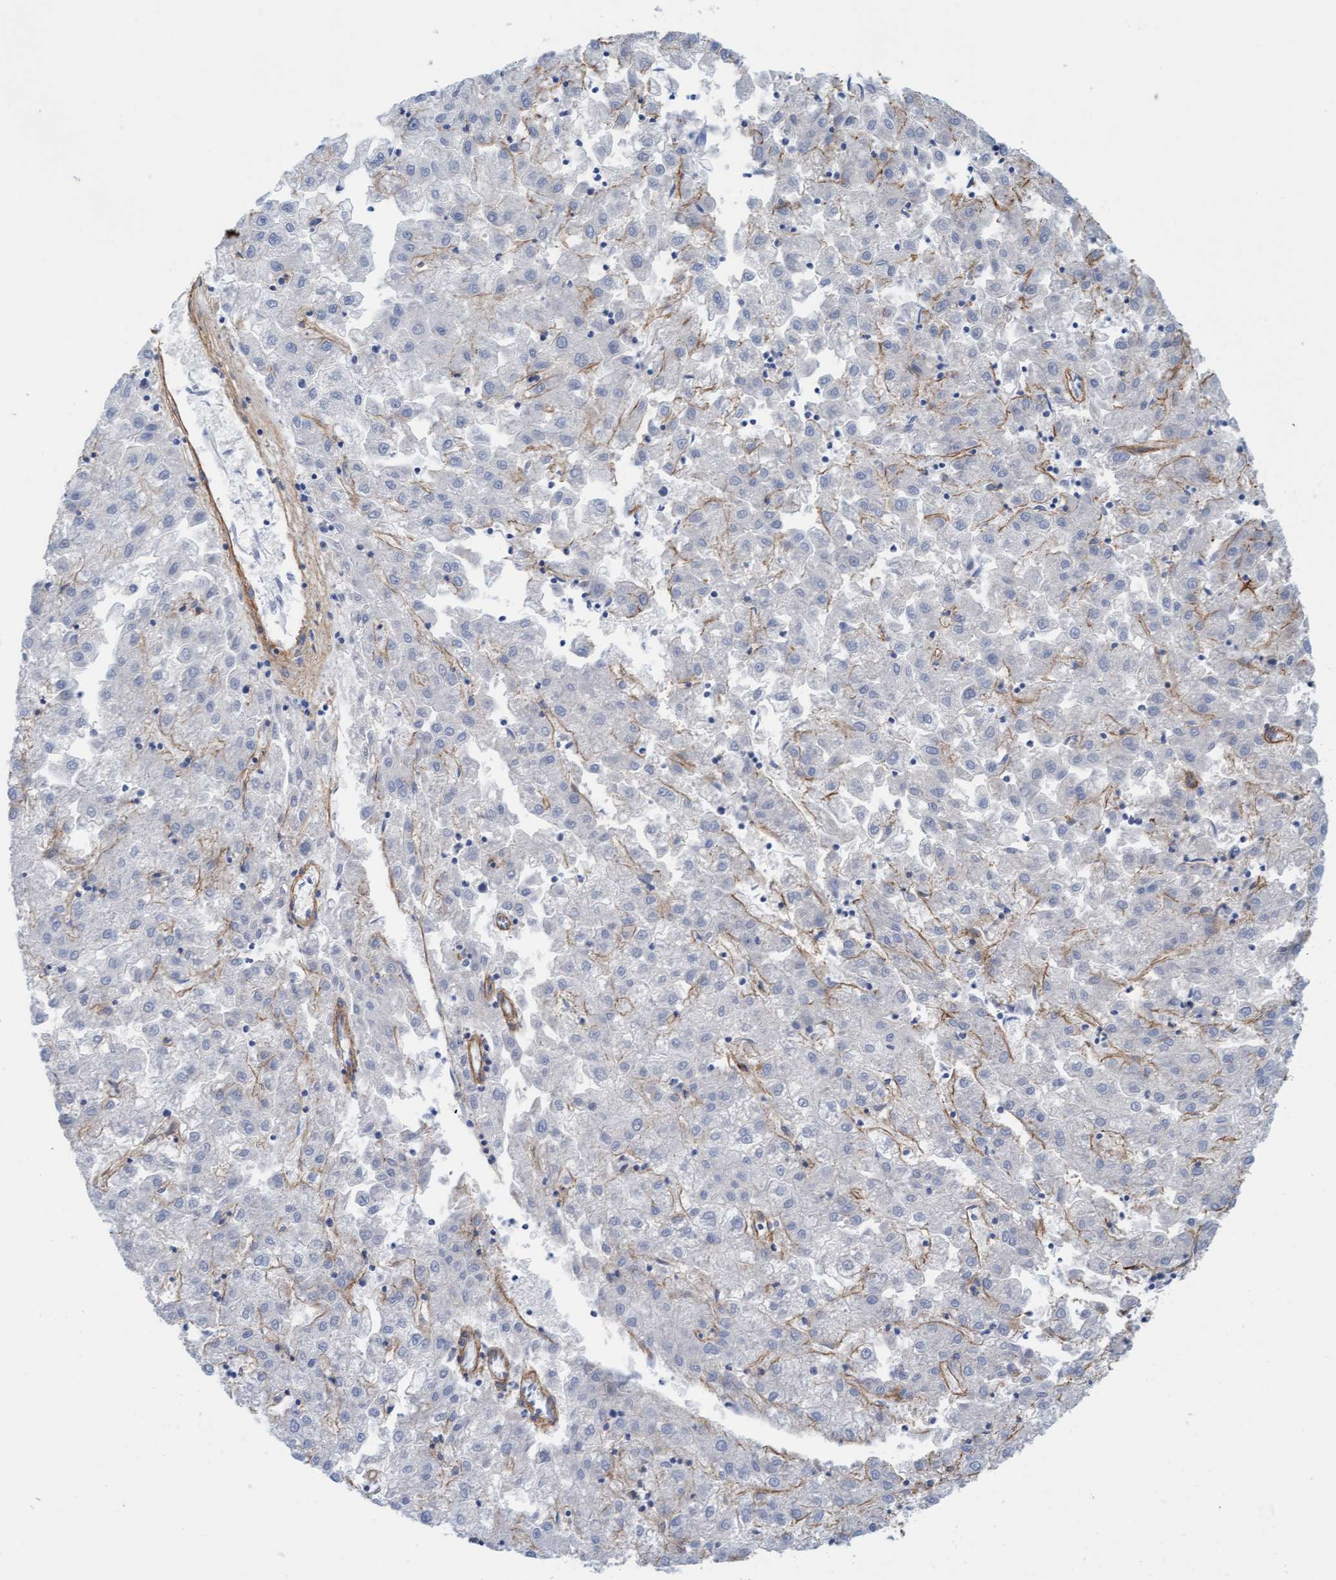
{"staining": {"intensity": "weak", "quantity": "<25%", "location": "cytoplasmic/membranous"}, "tissue": "liver cancer", "cell_type": "Tumor cells", "image_type": "cancer", "snomed": [{"axis": "morphology", "description": "Carcinoma, Hepatocellular, NOS"}, {"axis": "topography", "description": "Liver"}], "caption": "Tumor cells show no significant protein expression in liver cancer (hepatocellular carcinoma).", "gene": "CDK5RAP3", "patient": {"sex": "male", "age": 72}}